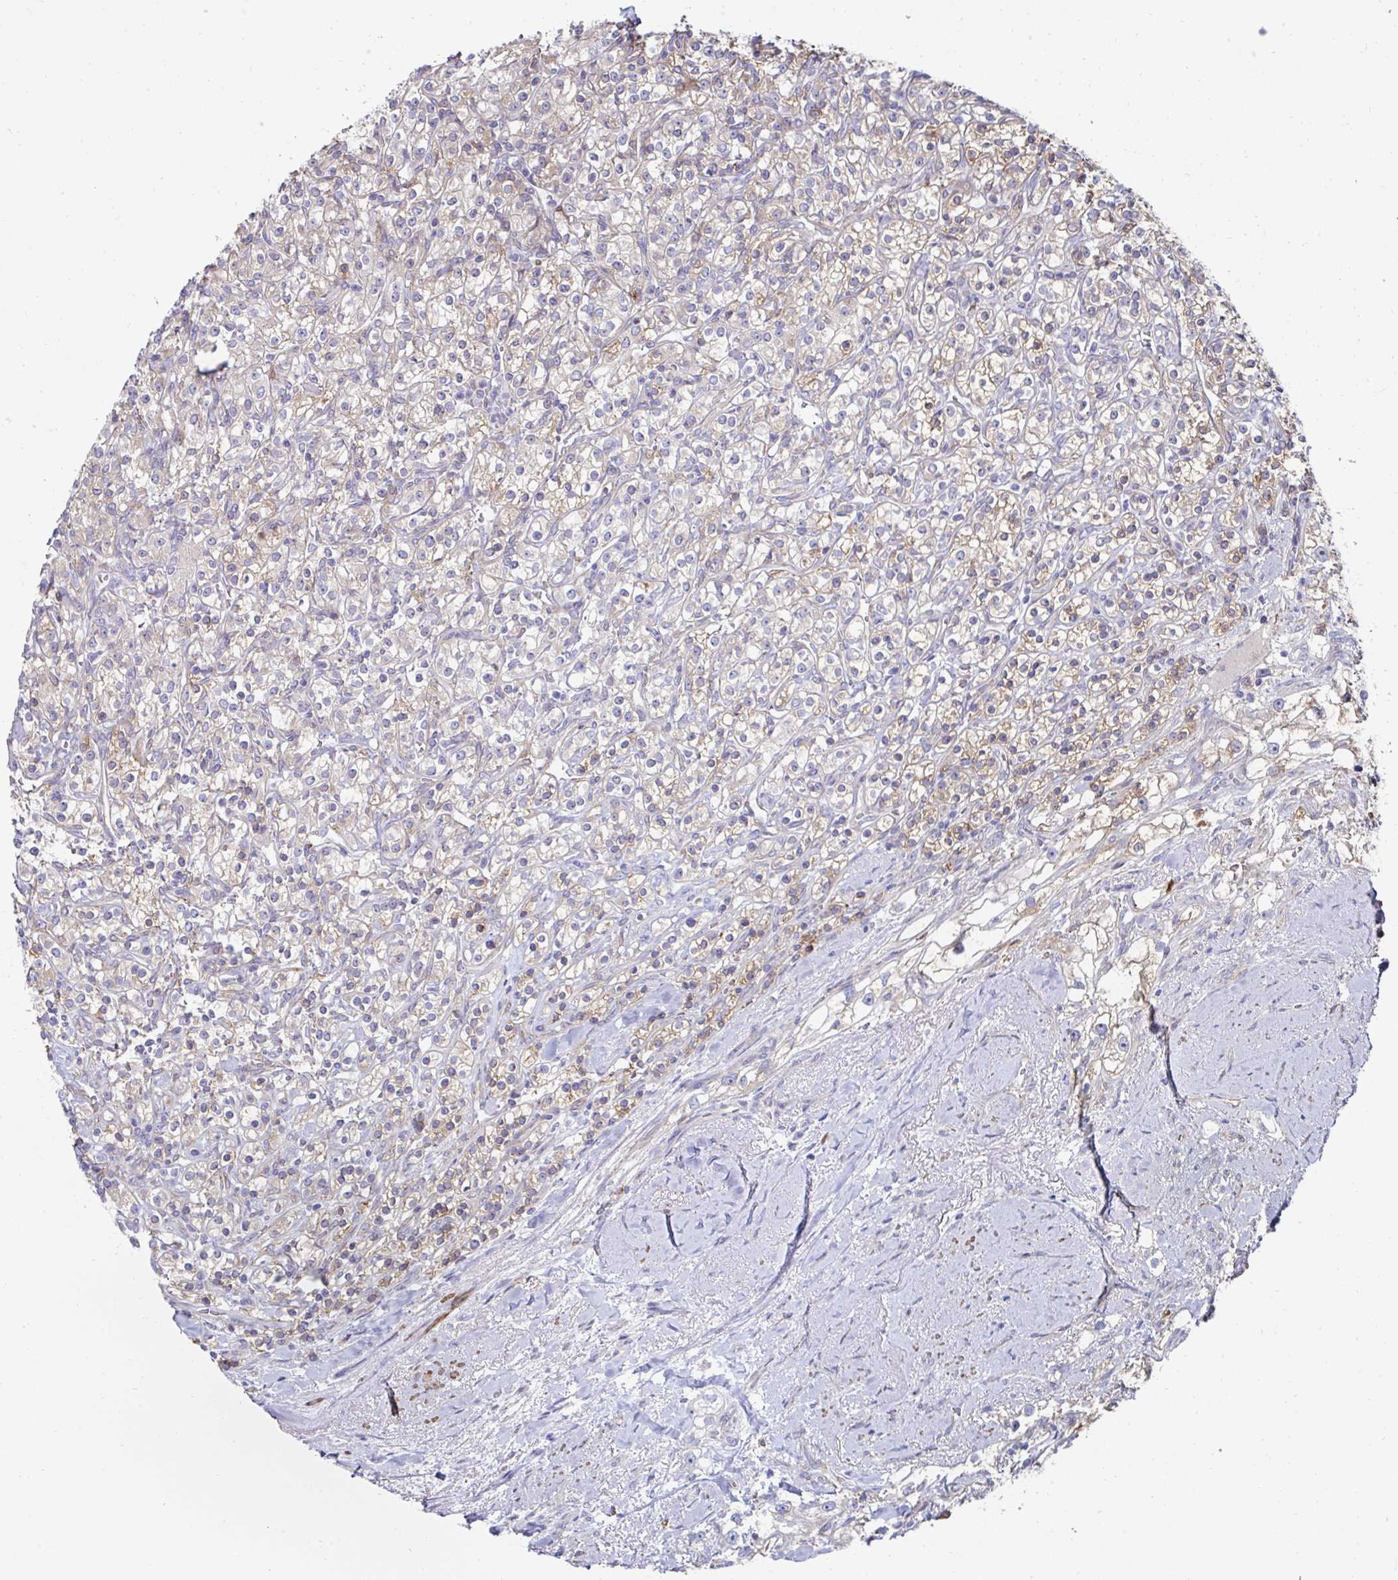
{"staining": {"intensity": "weak", "quantity": "25%-75%", "location": "cytoplasmic/membranous"}, "tissue": "renal cancer", "cell_type": "Tumor cells", "image_type": "cancer", "snomed": [{"axis": "morphology", "description": "Adenocarcinoma, NOS"}, {"axis": "topography", "description": "Kidney"}], "caption": "High-magnification brightfield microscopy of renal cancer (adenocarcinoma) stained with DAB (brown) and counterstained with hematoxylin (blue). tumor cells exhibit weak cytoplasmic/membranous expression is identified in approximately25%-75% of cells.", "gene": "FBXL13", "patient": {"sex": "male", "age": 77}}